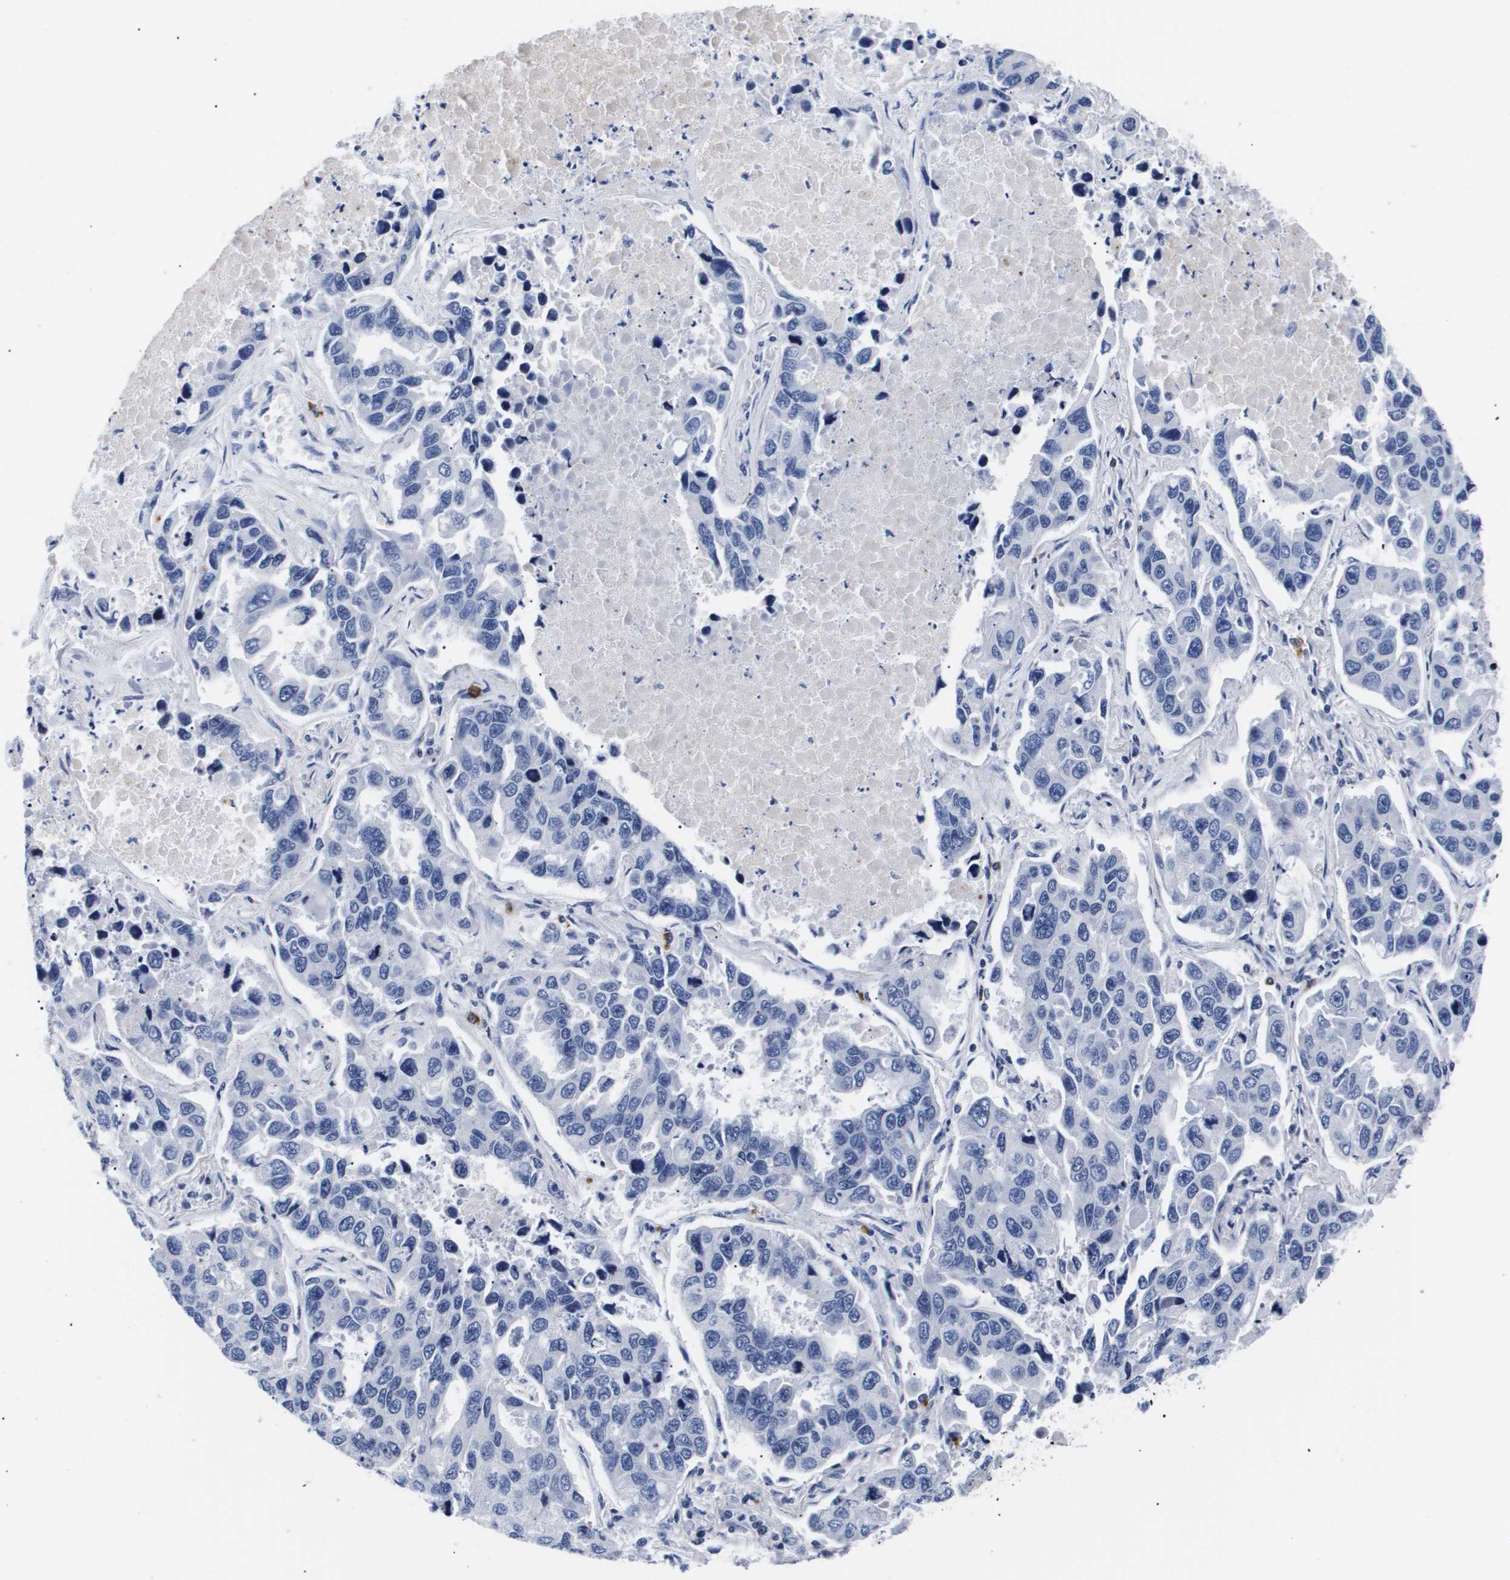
{"staining": {"intensity": "negative", "quantity": "none", "location": "none"}, "tissue": "lung cancer", "cell_type": "Tumor cells", "image_type": "cancer", "snomed": [{"axis": "morphology", "description": "Adenocarcinoma, NOS"}, {"axis": "topography", "description": "Lung"}], "caption": "This is a image of IHC staining of lung cancer, which shows no expression in tumor cells. (DAB immunohistochemistry, high magnification).", "gene": "SHD", "patient": {"sex": "male", "age": 64}}